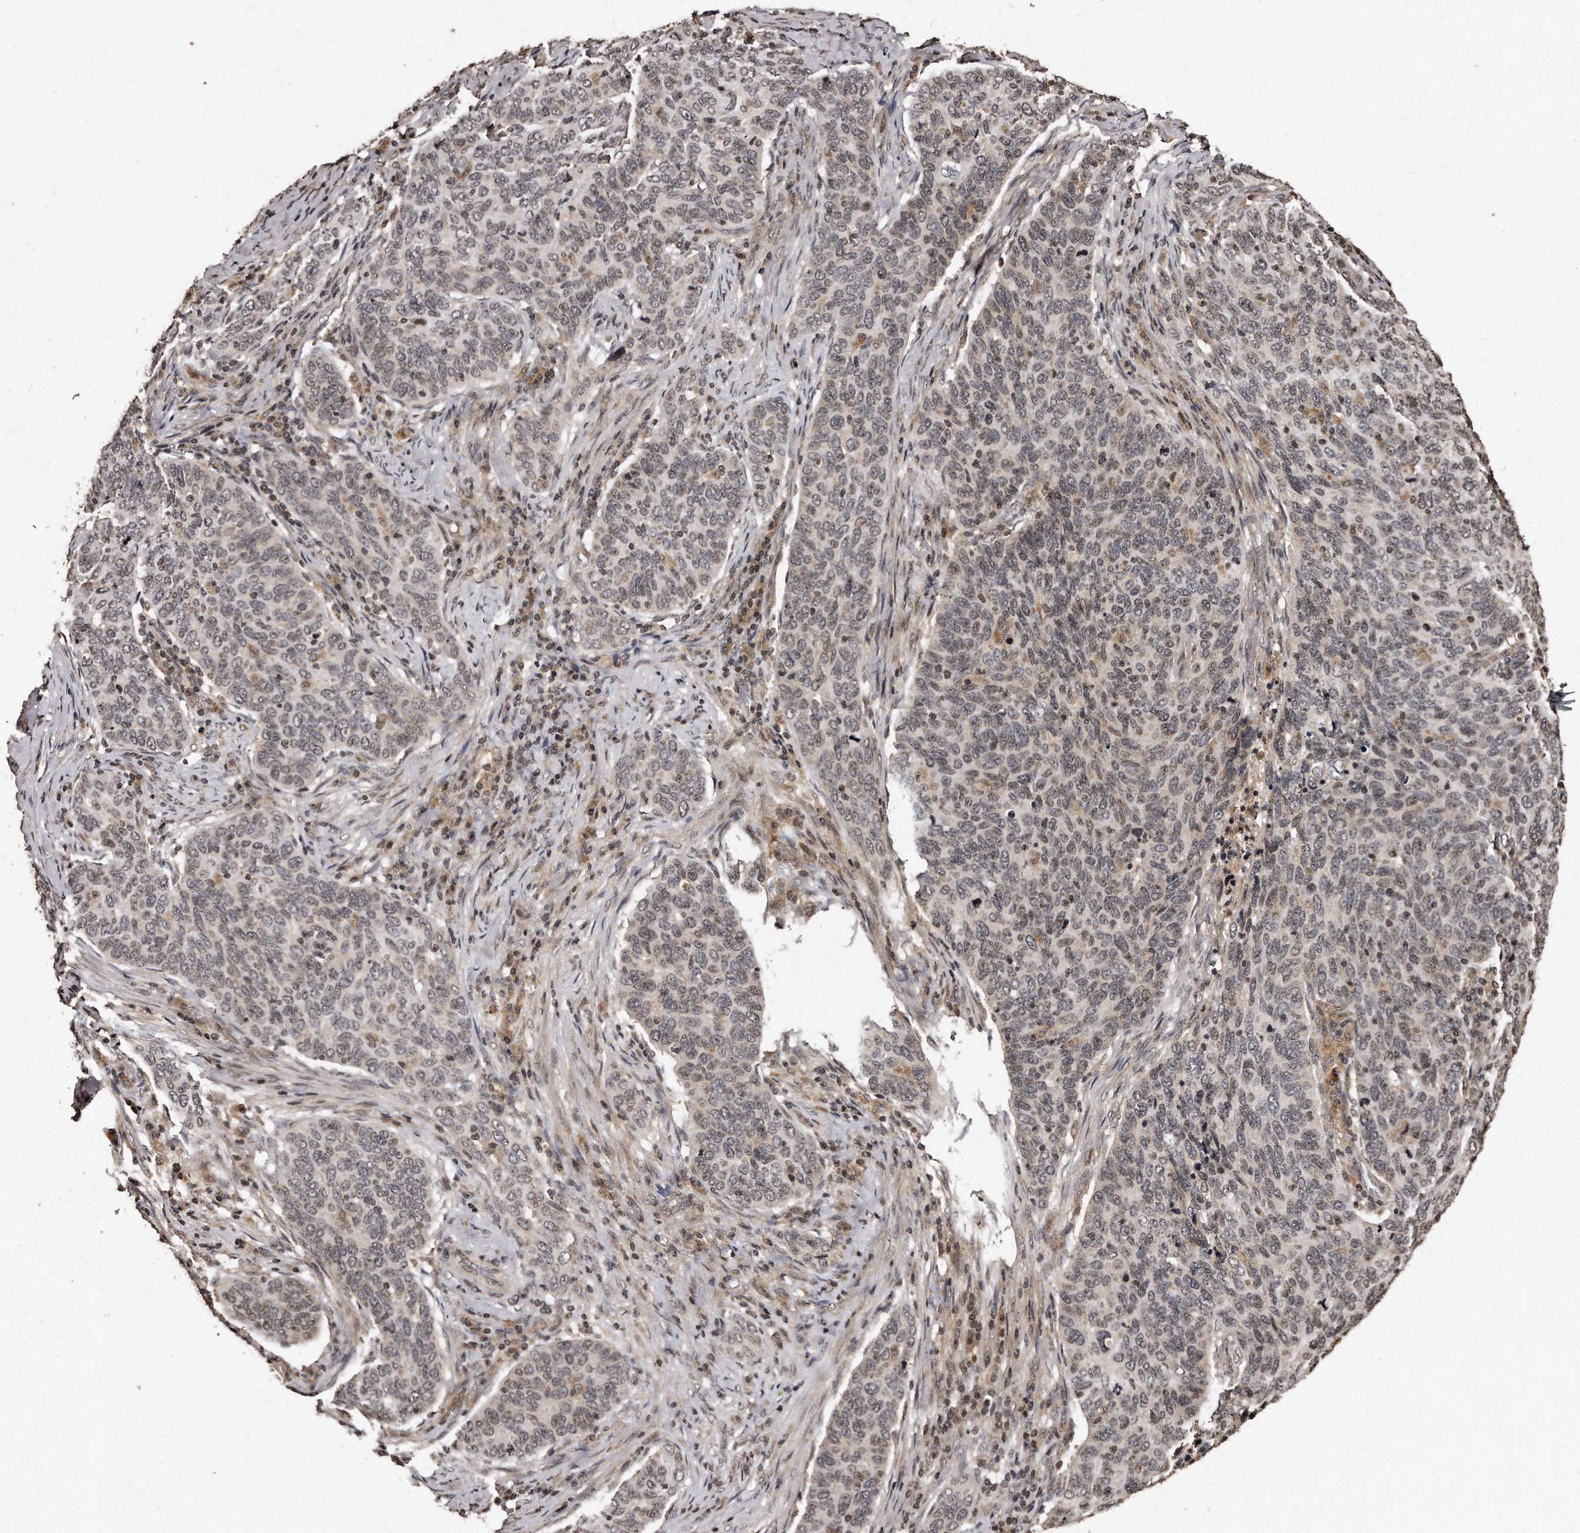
{"staining": {"intensity": "weak", "quantity": "25%-75%", "location": "nuclear"}, "tissue": "cervical cancer", "cell_type": "Tumor cells", "image_type": "cancer", "snomed": [{"axis": "morphology", "description": "Squamous cell carcinoma, NOS"}, {"axis": "topography", "description": "Cervix"}], "caption": "Immunohistochemical staining of cervical squamous cell carcinoma demonstrates low levels of weak nuclear positivity in approximately 25%-75% of tumor cells. Immunohistochemistry stains the protein in brown and the nuclei are stained blue.", "gene": "TSHR", "patient": {"sex": "female", "age": 60}}